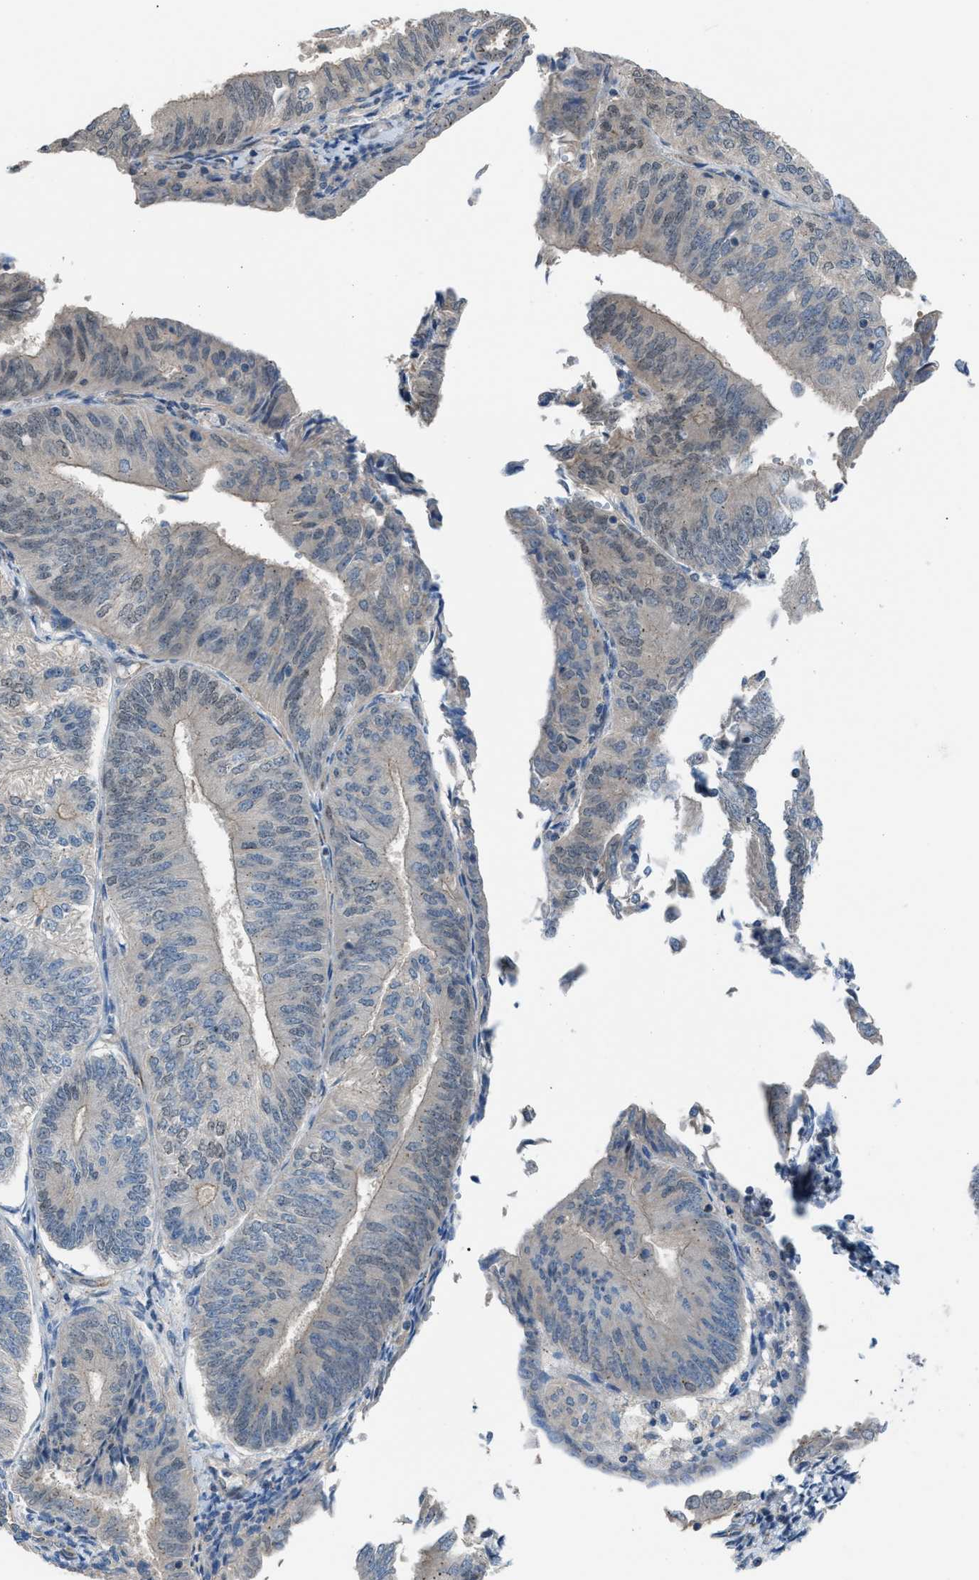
{"staining": {"intensity": "moderate", "quantity": "<25%", "location": "nuclear"}, "tissue": "endometrial cancer", "cell_type": "Tumor cells", "image_type": "cancer", "snomed": [{"axis": "morphology", "description": "Adenocarcinoma, NOS"}, {"axis": "topography", "description": "Endometrium"}], "caption": "Immunohistochemistry (IHC) (DAB (3,3'-diaminobenzidine)) staining of human endometrial cancer demonstrates moderate nuclear protein staining in about <25% of tumor cells.", "gene": "CRTC1", "patient": {"sex": "female", "age": 58}}